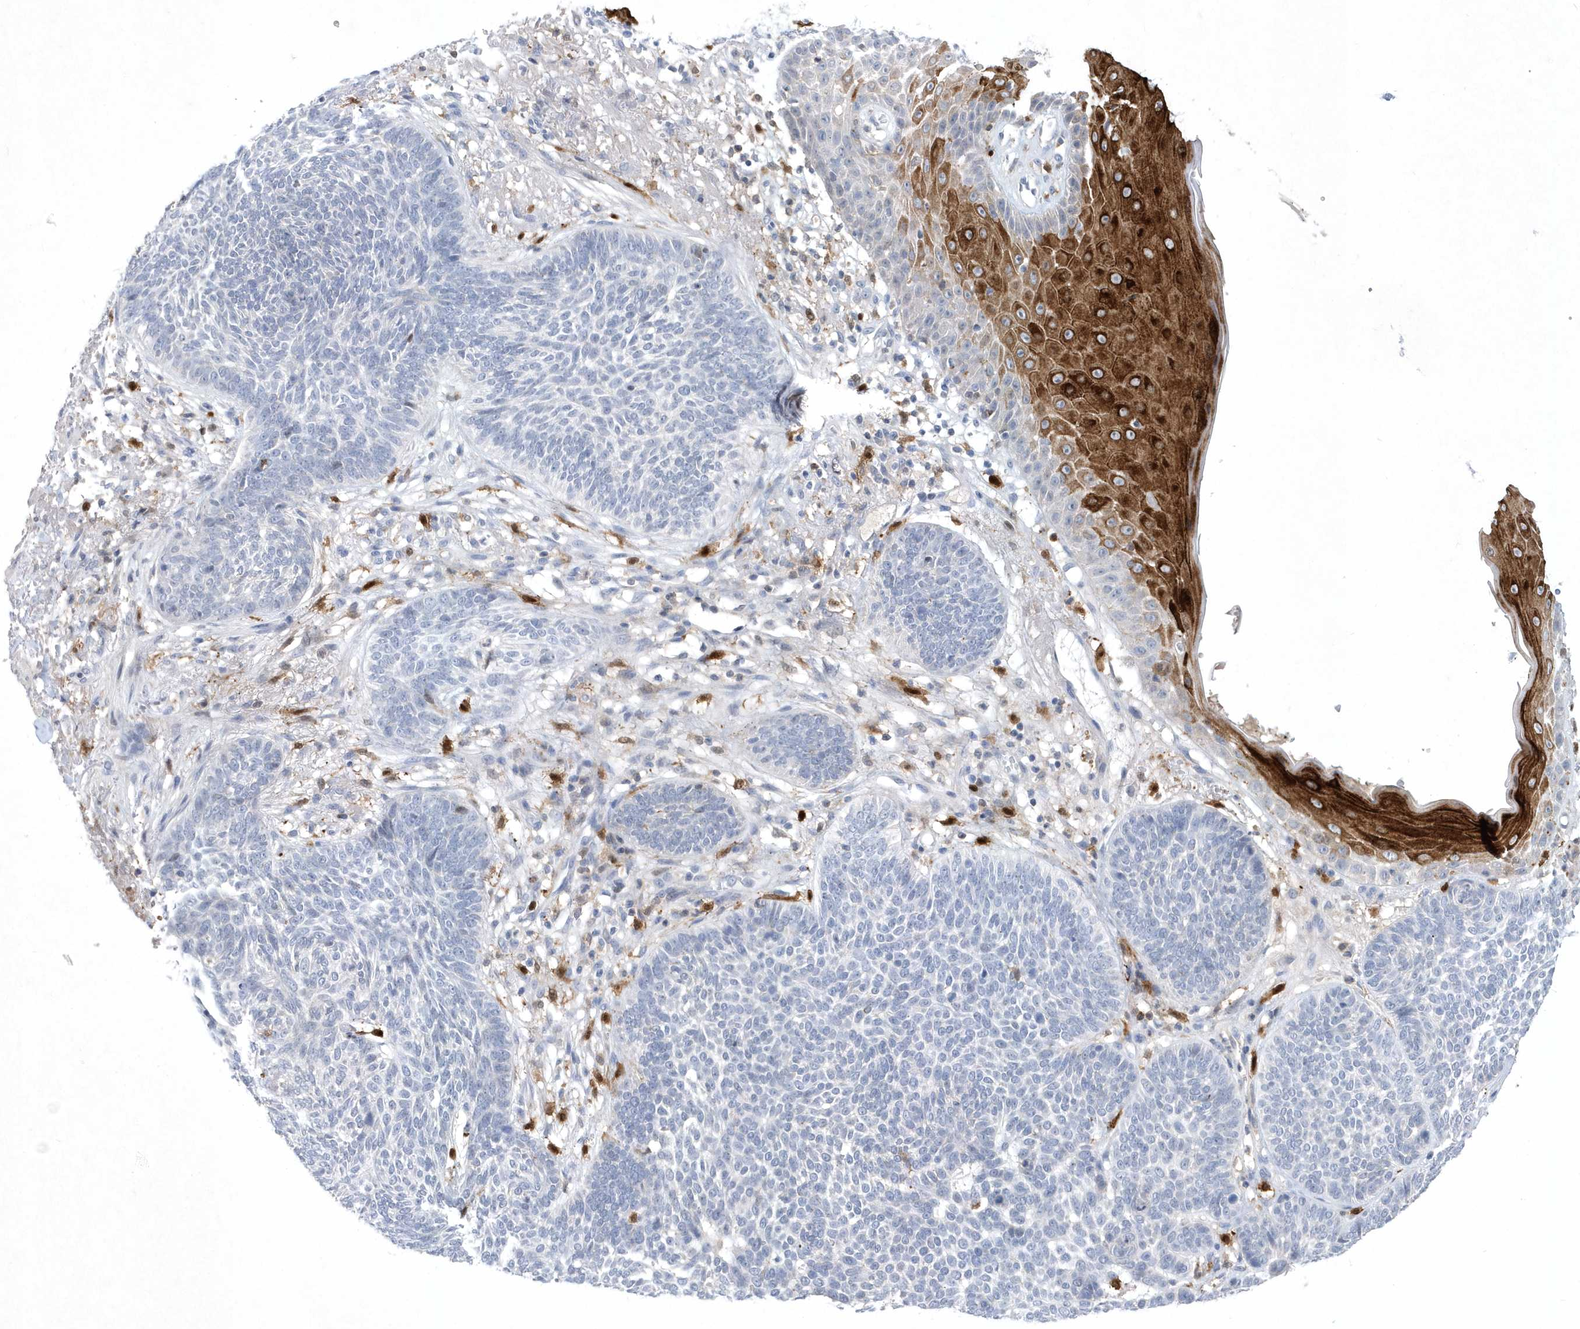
{"staining": {"intensity": "negative", "quantity": "none", "location": "none"}, "tissue": "skin cancer", "cell_type": "Tumor cells", "image_type": "cancer", "snomed": [{"axis": "morphology", "description": "Normal tissue, NOS"}, {"axis": "morphology", "description": "Basal cell carcinoma"}, {"axis": "topography", "description": "Skin"}], "caption": "Immunohistochemistry (IHC) image of neoplastic tissue: human skin cancer (basal cell carcinoma) stained with DAB (3,3'-diaminobenzidine) demonstrates no significant protein staining in tumor cells.", "gene": "BHLHA15", "patient": {"sex": "male", "age": 64}}